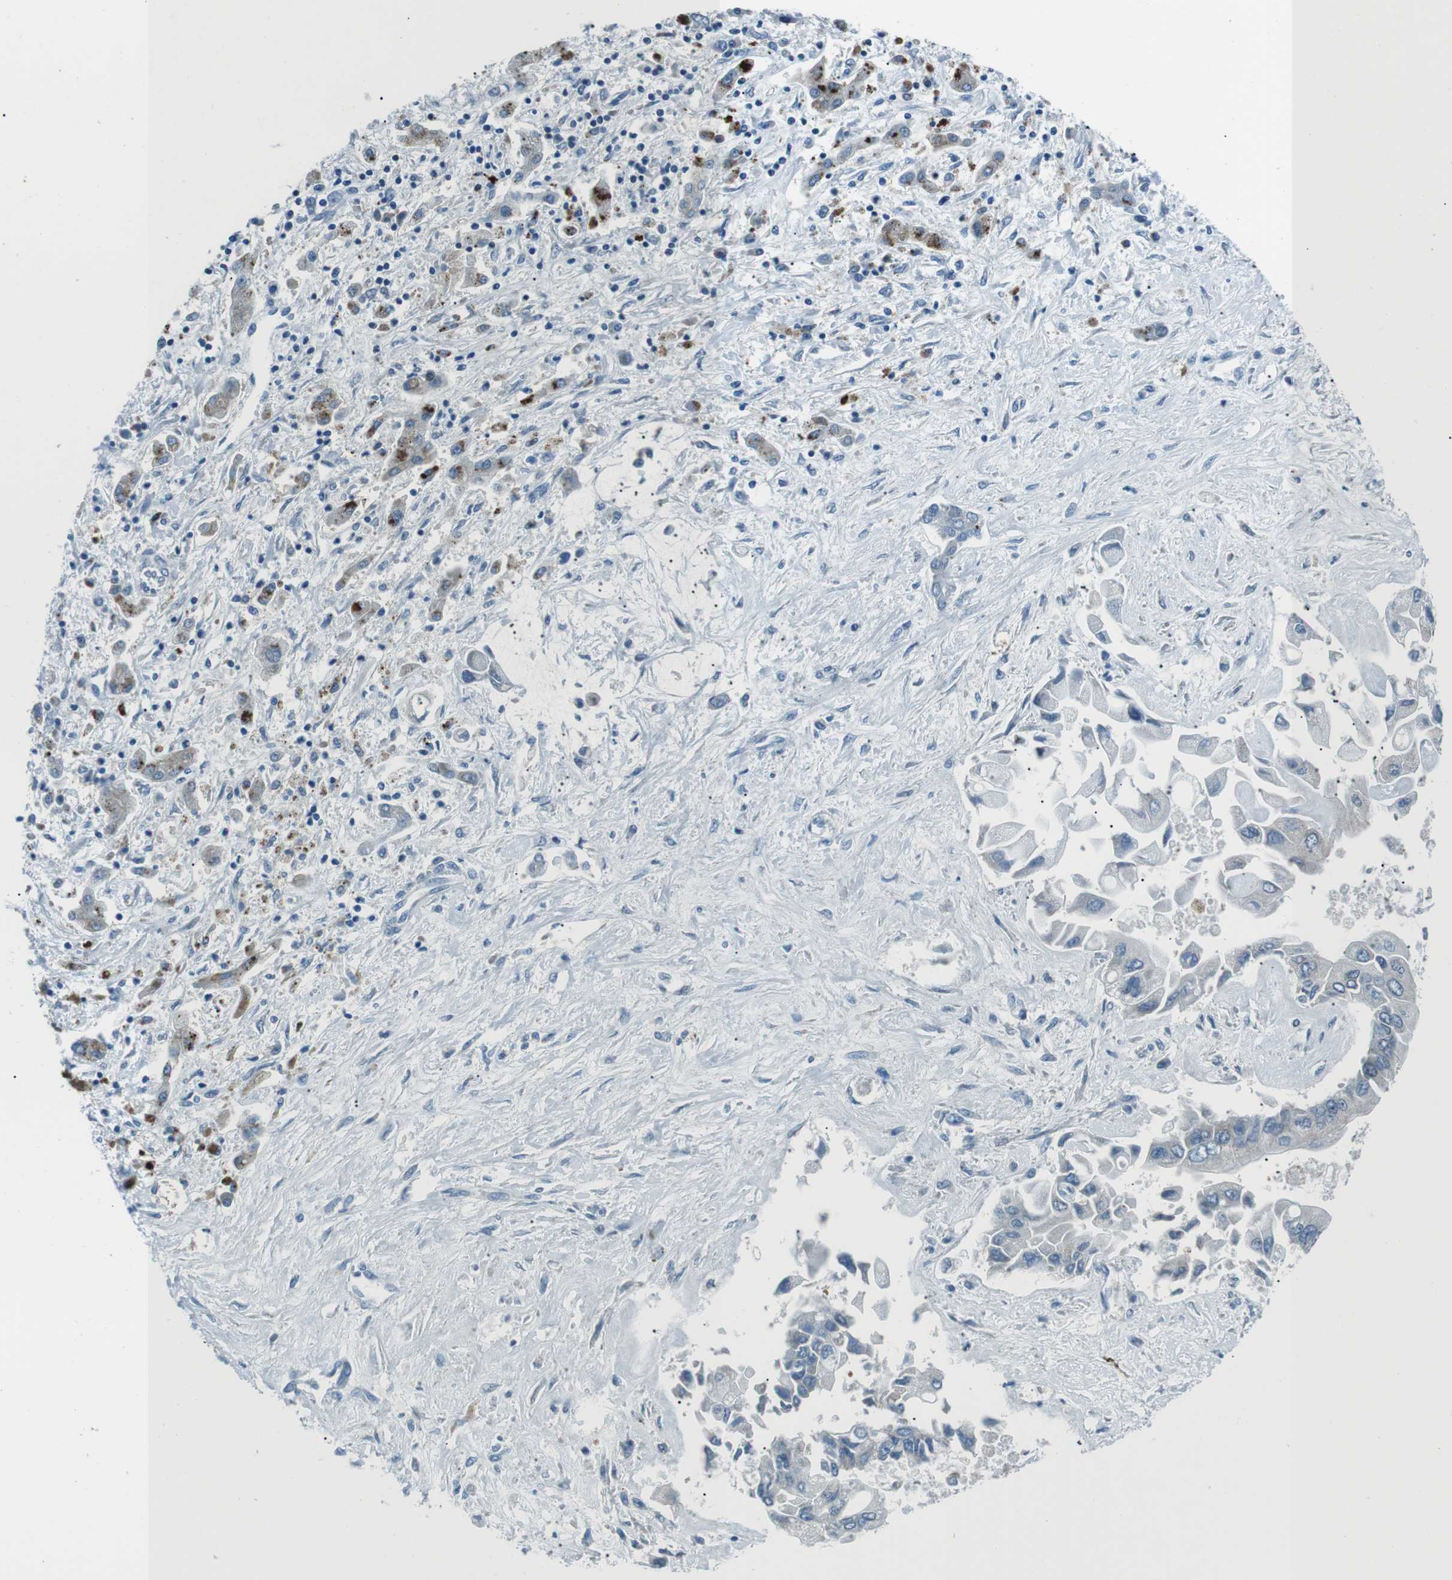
{"staining": {"intensity": "negative", "quantity": "none", "location": "none"}, "tissue": "liver cancer", "cell_type": "Tumor cells", "image_type": "cancer", "snomed": [{"axis": "morphology", "description": "Cholangiocarcinoma"}, {"axis": "topography", "description": "Liver"}], "caption": "The micrograph shows no significant staining in tumor cells of liver cancer (cholangiocarcinoma). (DAB (3,3'-diaminobenzidine) IHC with hematoxylin counter stain).", "gene": "ST6GAL1", "patient": {"sex": "male", "age": 50}}